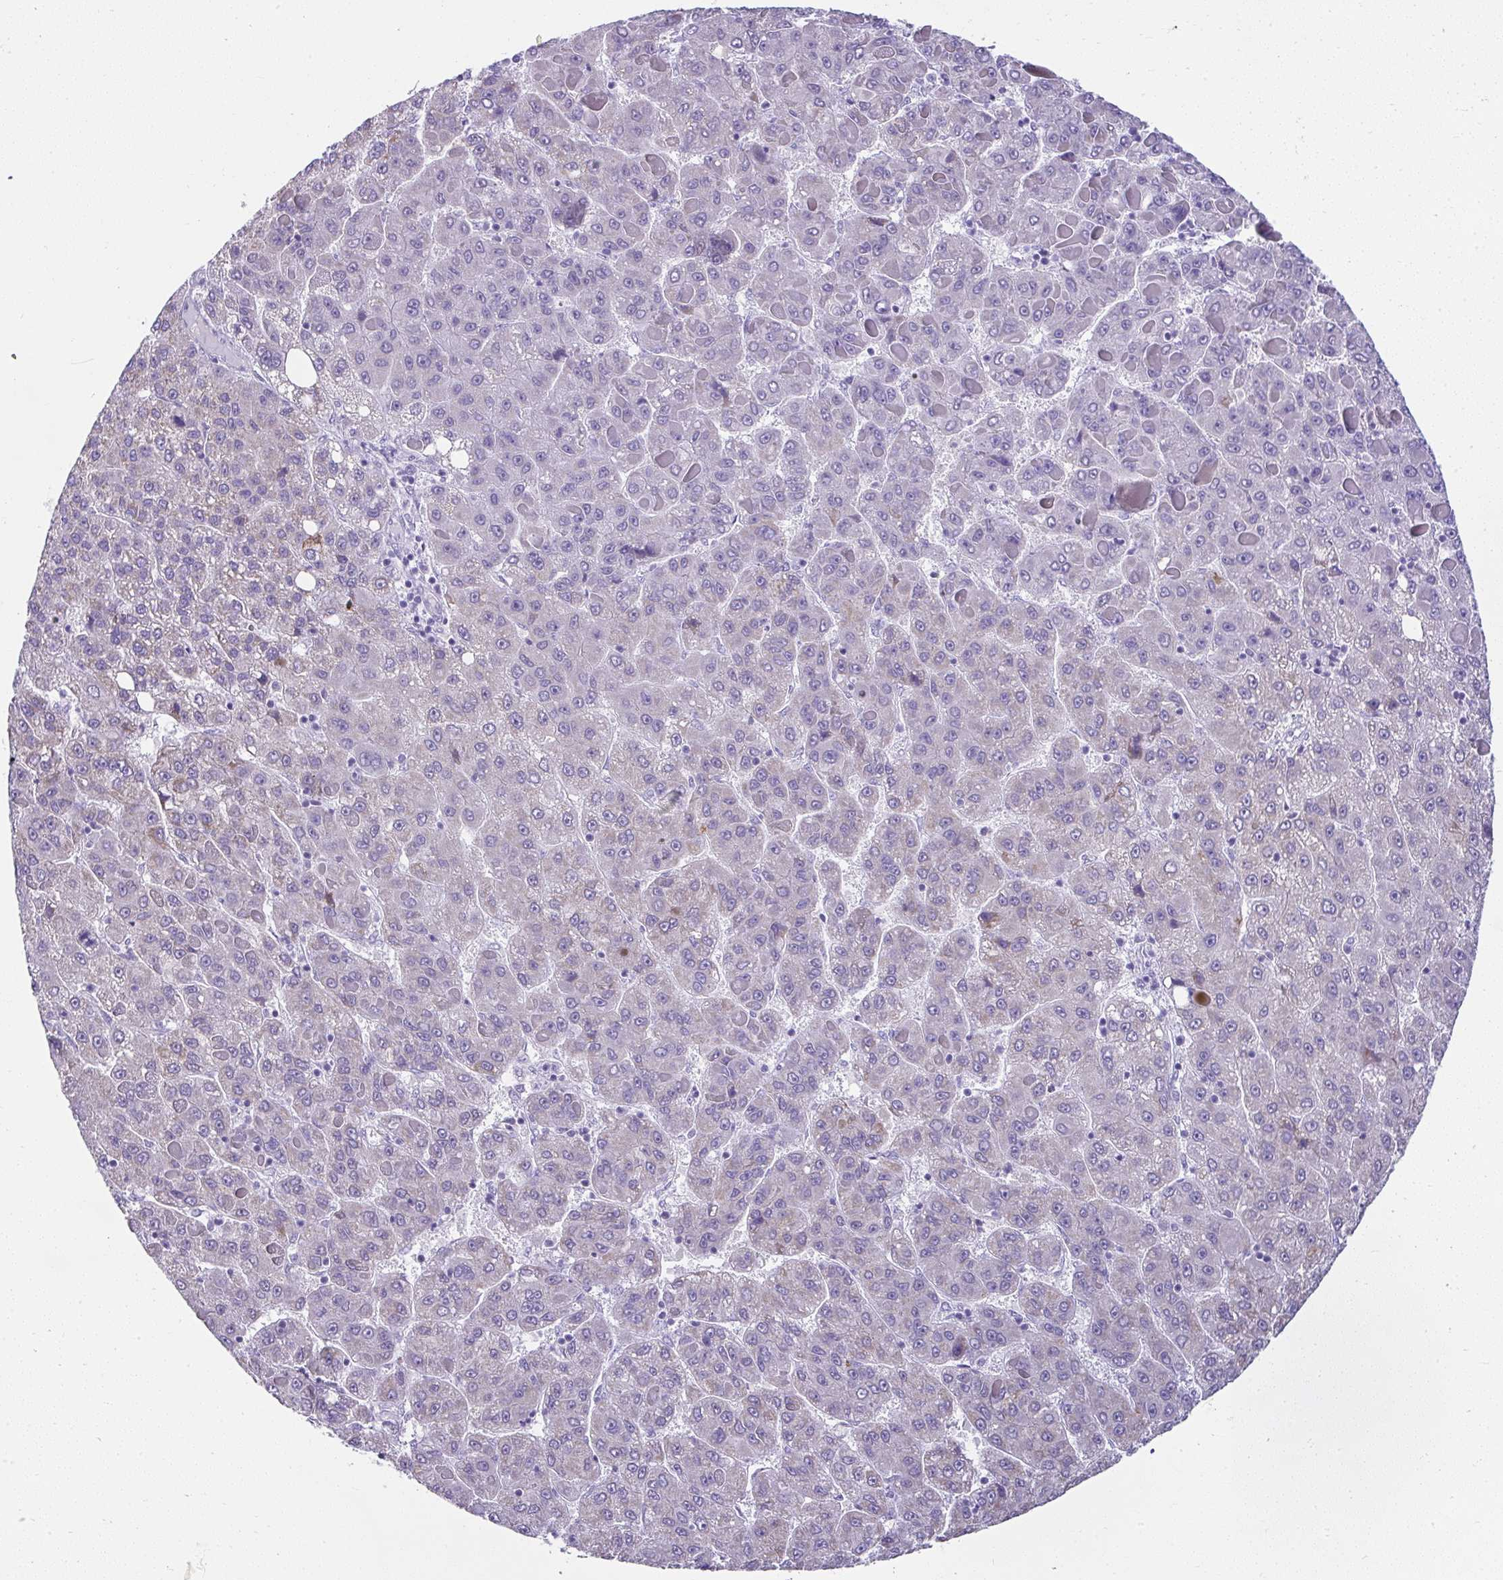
{"staining": {"intensity": "negative", "quantity": "none", "location": "none"}, "tissue": "liver cancer", "cell_type": "Tumor cells", "image_type": "cancer", "snomed": [{"axis": "morphology", "description": "Carcinoma, Hepatocellular, NOS"}, {"axis": "topography", "description": "Liver"}], "caption": "There is no significant staining in tumor cells of liver cancer (hepatocellular carcinoma). The staining is performed using DAB brown chromogen with nuclei counter-stained in using hematoxylin.", "gene": "RNF183", "patient": {"sex": "female", "age": 82}}